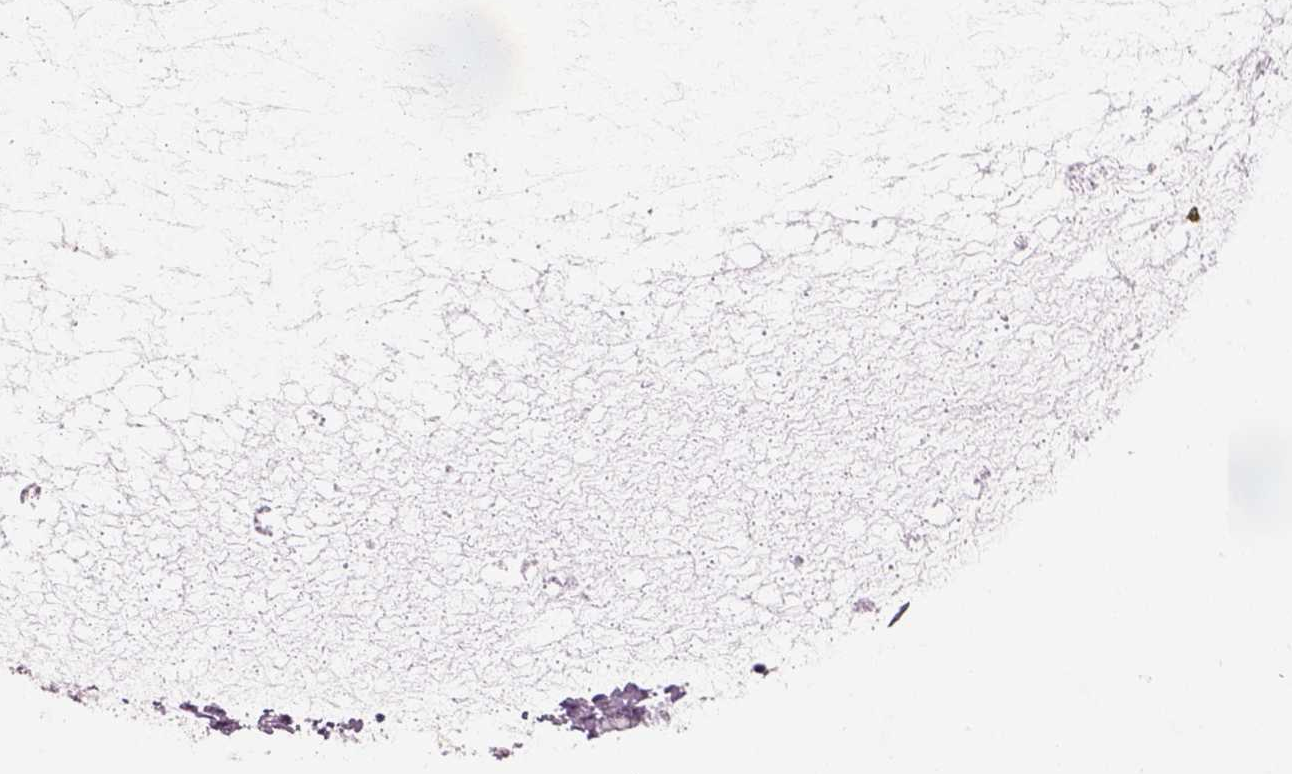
{"staining": {"intensity": "negative", "quantity": "none", "location": "none"}, "tissue": "ovarian cancer", "cell_type": "Tumor cells", "image_type": "cancer", "snomed": [{"axis": "morphology", "description": "Cystadenocarcinoma, mucinous, NOS"}, {"axis": "topography", "description": "Ovary"}], "caption": "Tumor cells are negative for brown protein staining in ovarian mucinous cystadenocarcinoma.", "gene": "OTUD6A", "patient": {"sex": "female", "age": 41}}